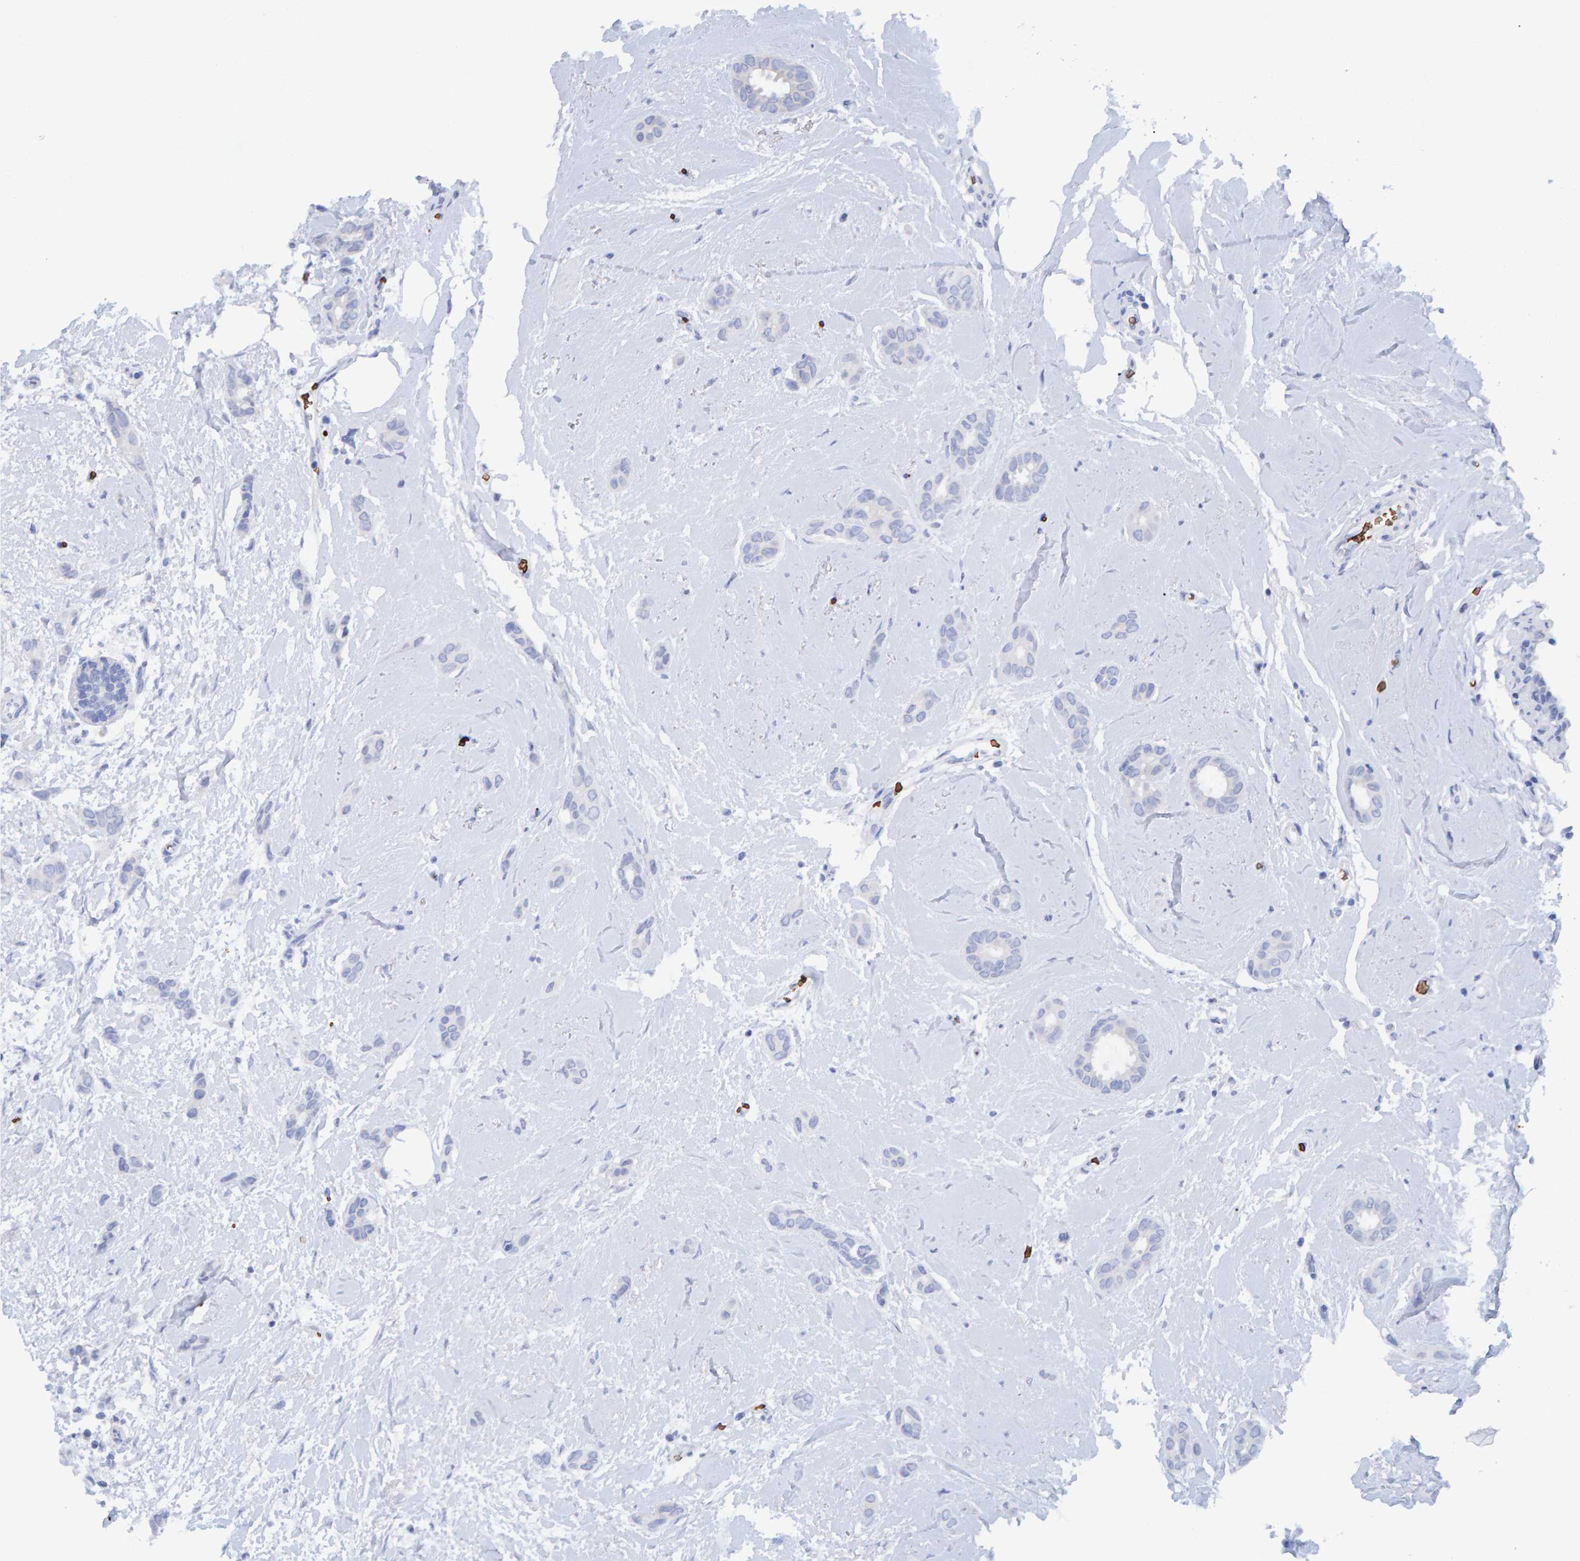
{"staining": {"intensity": "negative", "quantity": "none", "location": "none"}, "tissue": "breast cancer", "cell_type": "Tumor cells", "image_type": "cancer", "snomed": [{"axis": "morphology", "description": "Duct carcinoma"}, {"axis": "topography", "description": "Breast"}], "caption": "Protein analysis of infiltrating ductal carcinoma (breast) demonstrates no significant expression in tumor cells. (DAB (3,3'-diaminobenzidine) immunohistochemistry (IHC) visualized using brightfield microscopy, high magnification).", "gene": "VPS9D1", "patient": {"sex": "female", "age": 55}}